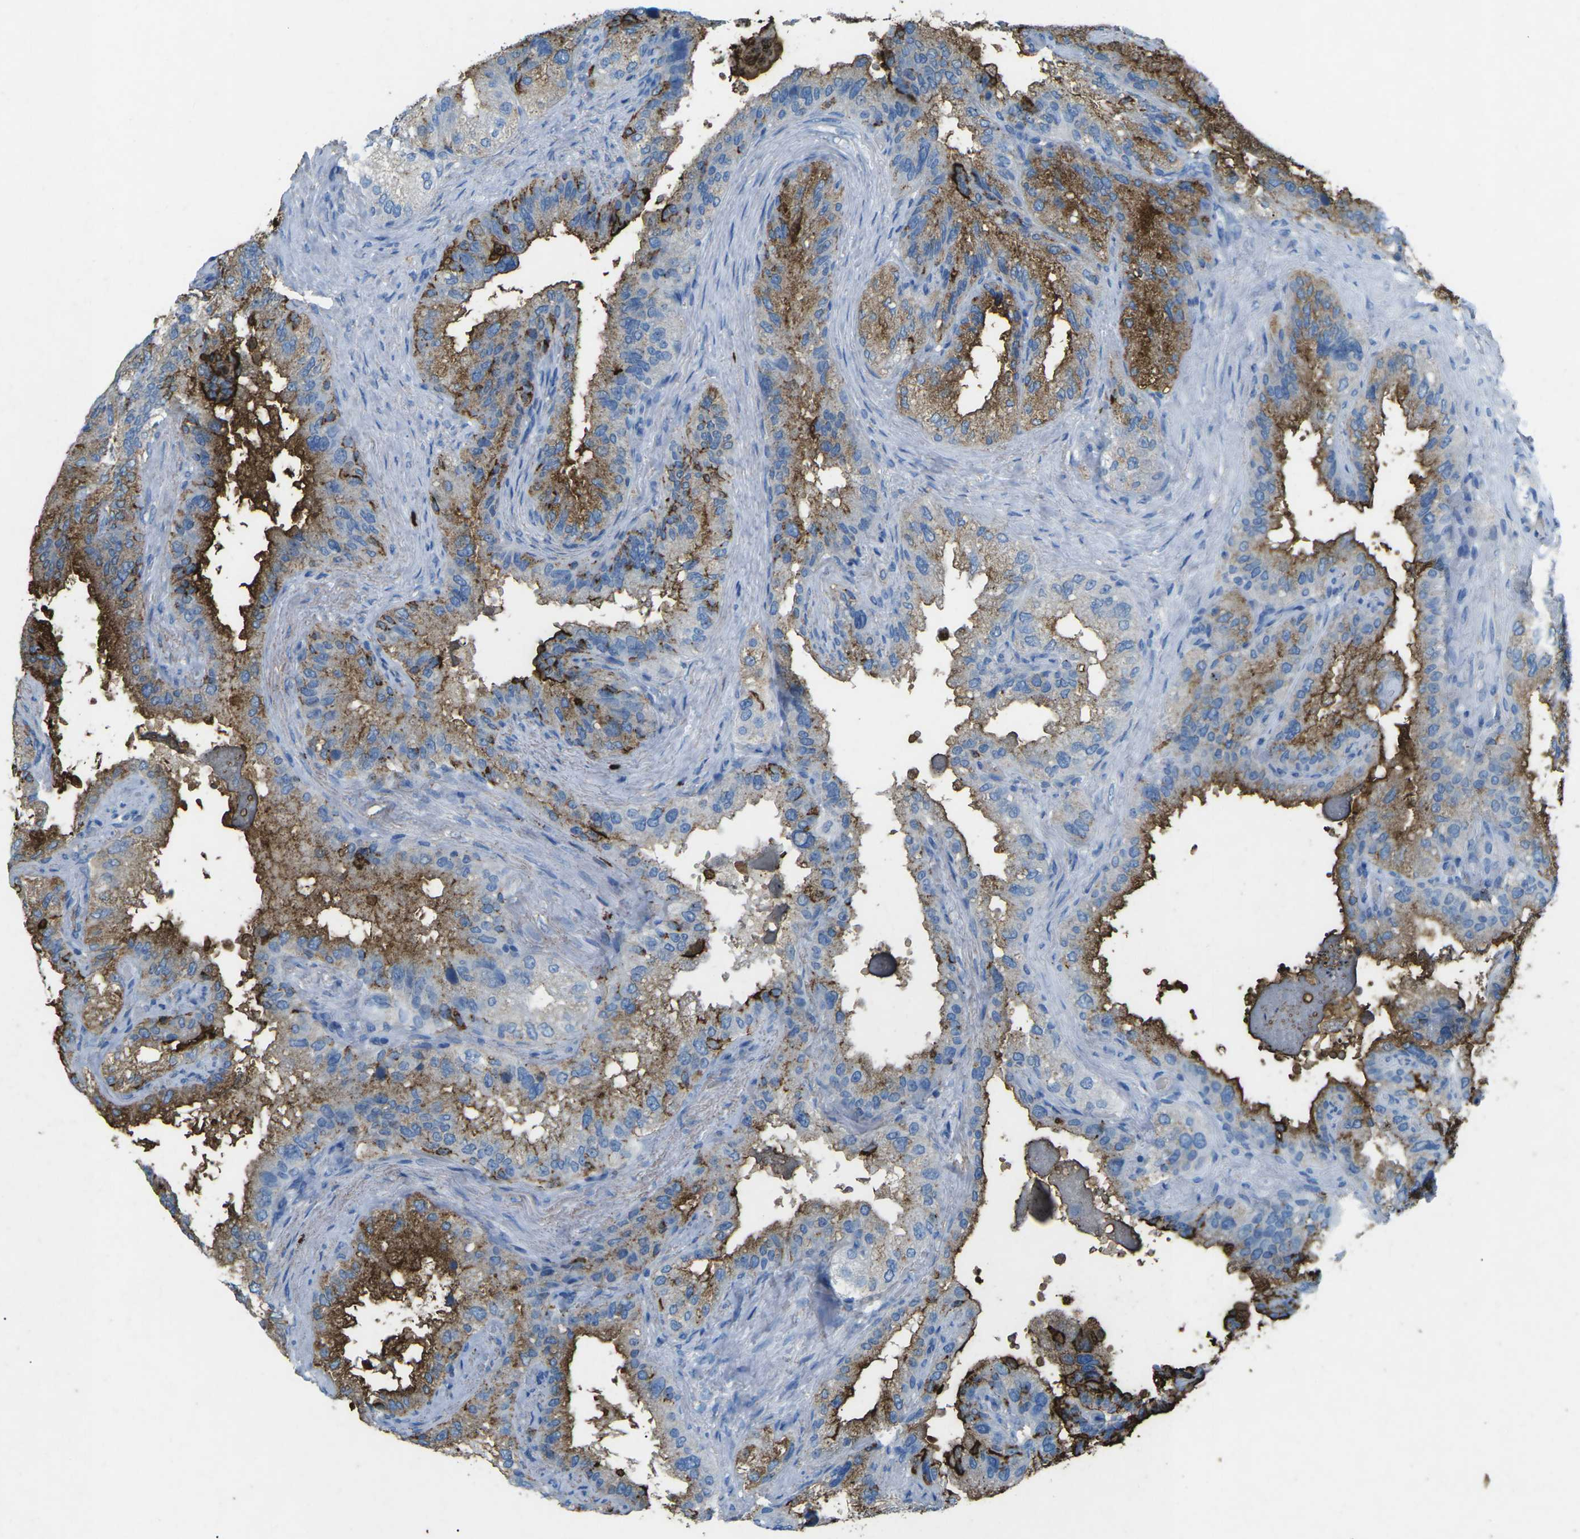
{"staining": {"intensity": "strong", "quantity": "25%-75%", "location": "cytoplasmic/membranous"}, "tissue": "seminal vesicle", "cell_type": "Glandular cells", "image_type": "normal", "snomed": [{"axis": "morphology", "description": "Normal tissue, NOS"}, {"axis": "topography", "description": "Seminal veicle"}], "caption": "Immunohistochemical staining of benign seminal vesicle shows strong cytoplasmic/membranous protein staining in about 25%-75% of glandular cells.", "gene": "CTAGE1", "patient": {"sex": "male", "age": 68}}